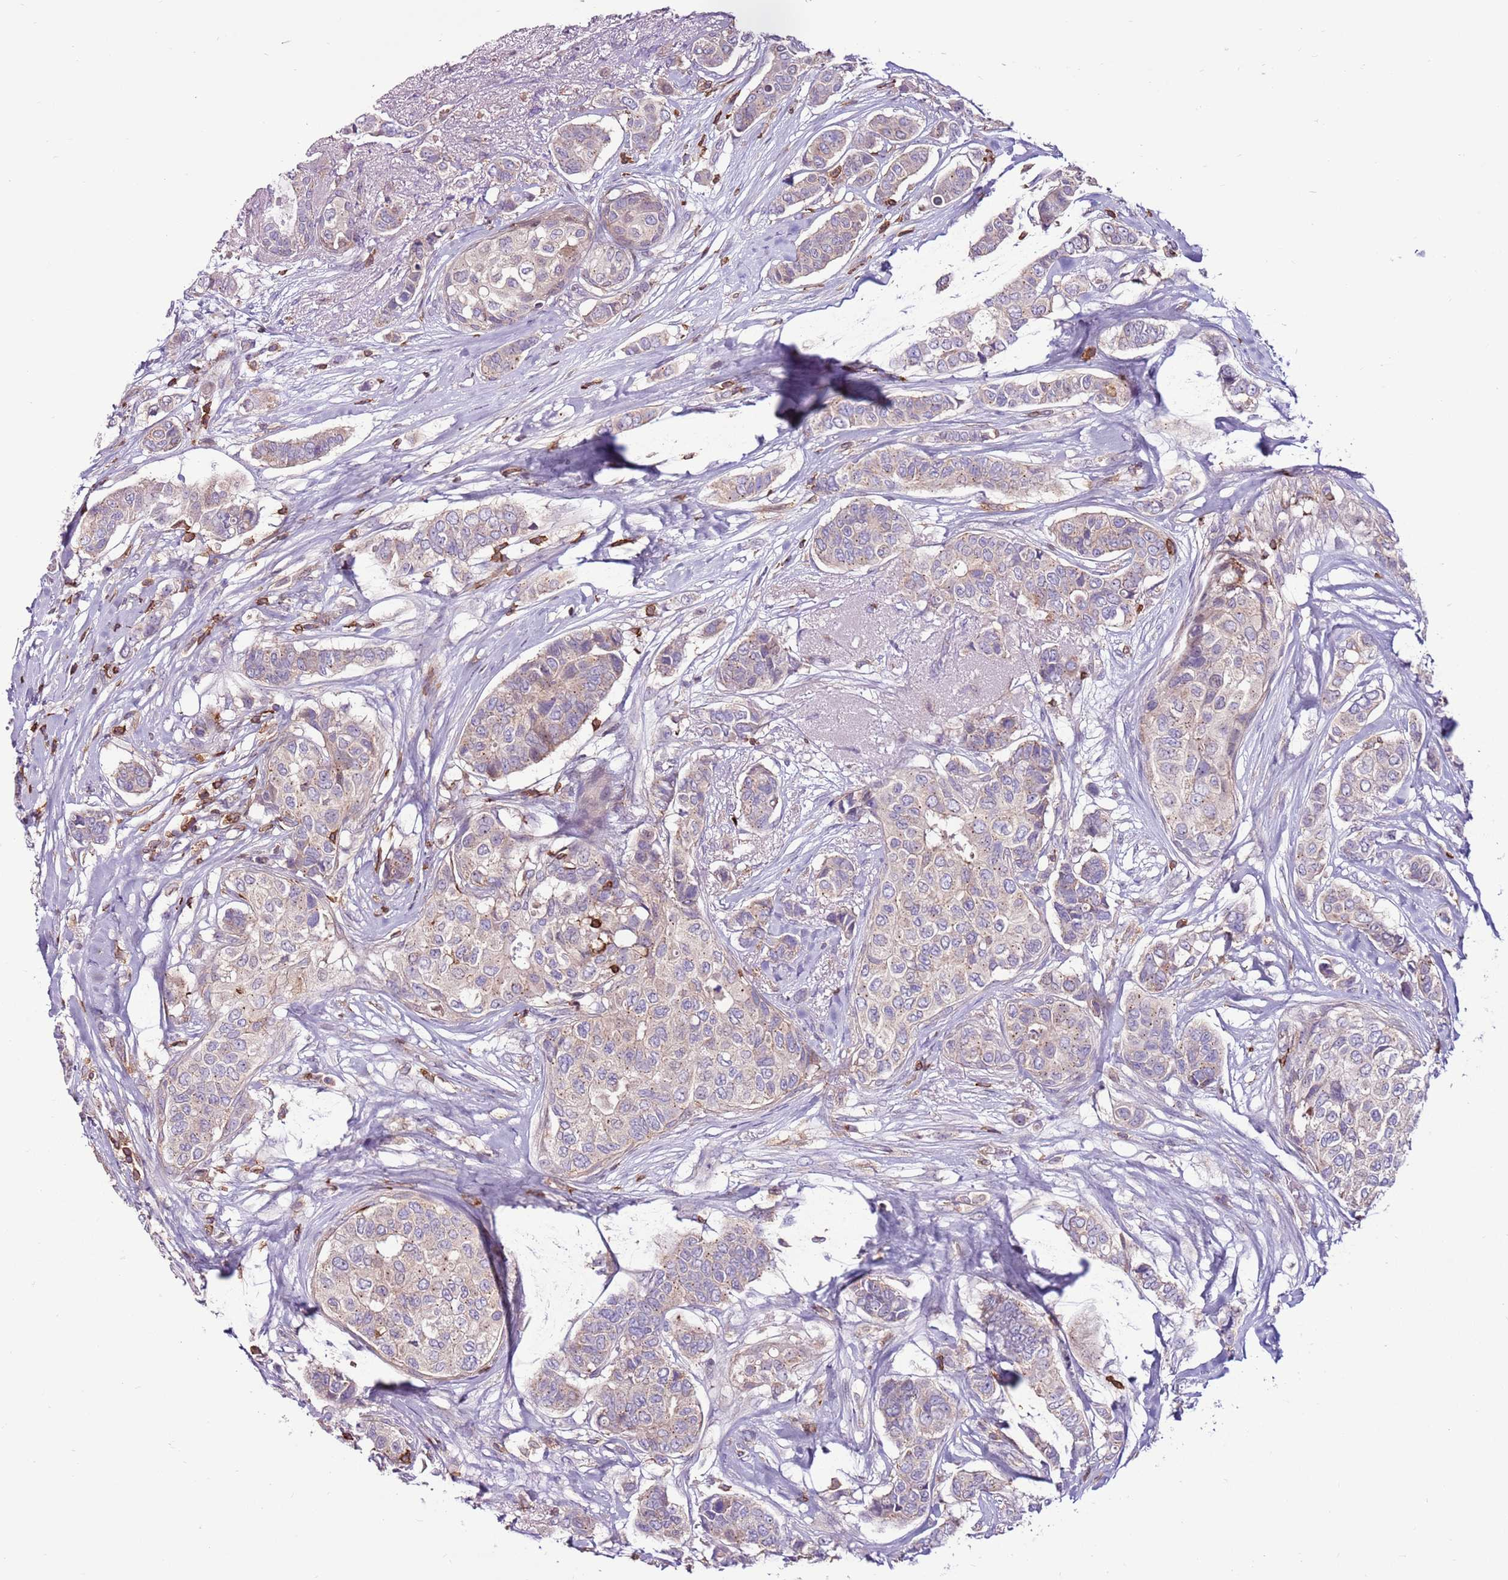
{"staining": {"intensity": "weak", "quantity": "25%-75%", "location": "cytoplasmic/membranous"}, "tissue": "breast cancer", "cell_type": "Tumor cells", "image_type": "cancer", "snomed": [{"axis": "morphology", "description": "Lobular carcinoma"}, {"axis": "topography", "description": "Breast"}], "caption": "The histopathology image demonstrates staining of breast lobular carcinoma, revealing weak cytoplasmic/membranous protein staining (brown color) within tumor cells.", "gene": "ZSWIM1", "patient": {"sex": "female", "age": 51}}